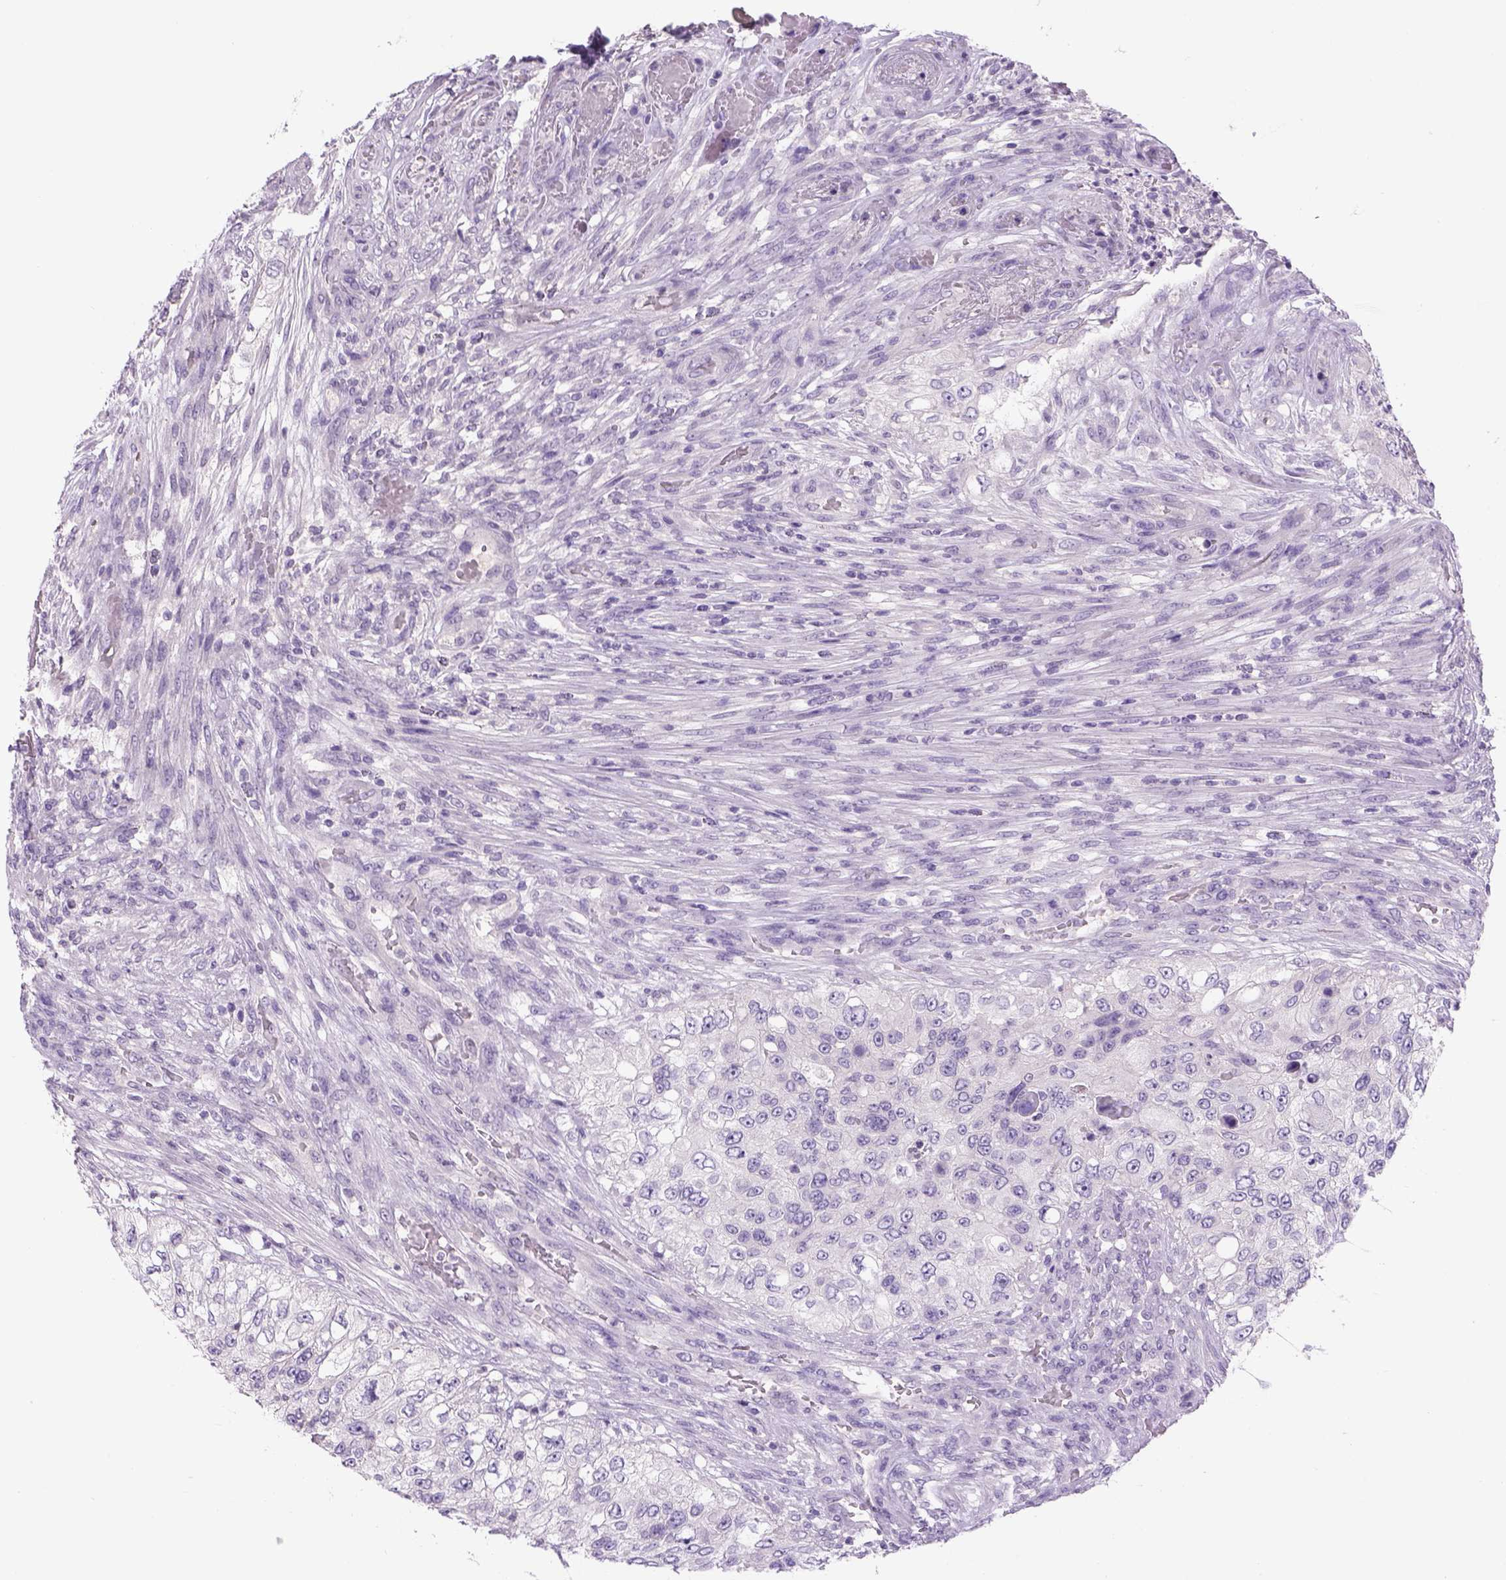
{"staining": {"intensity": "negative", "quantity": "none", "location": "none"}, "tissue": "urothelial cancer", "cell_type": "Tumor cells", "image_type": "cancer", "snomed": [{"axis": "morphology", "description": "Urothelial carcinoma, High grade"}, {"axis": "topography", "description": "Urinary bladder"}], "caption": "The photomicrograph reveals no staining of tumor cells in urothelial cancer.", "gene": "DBH", "patient": {"sex": "female", "age": 60}}